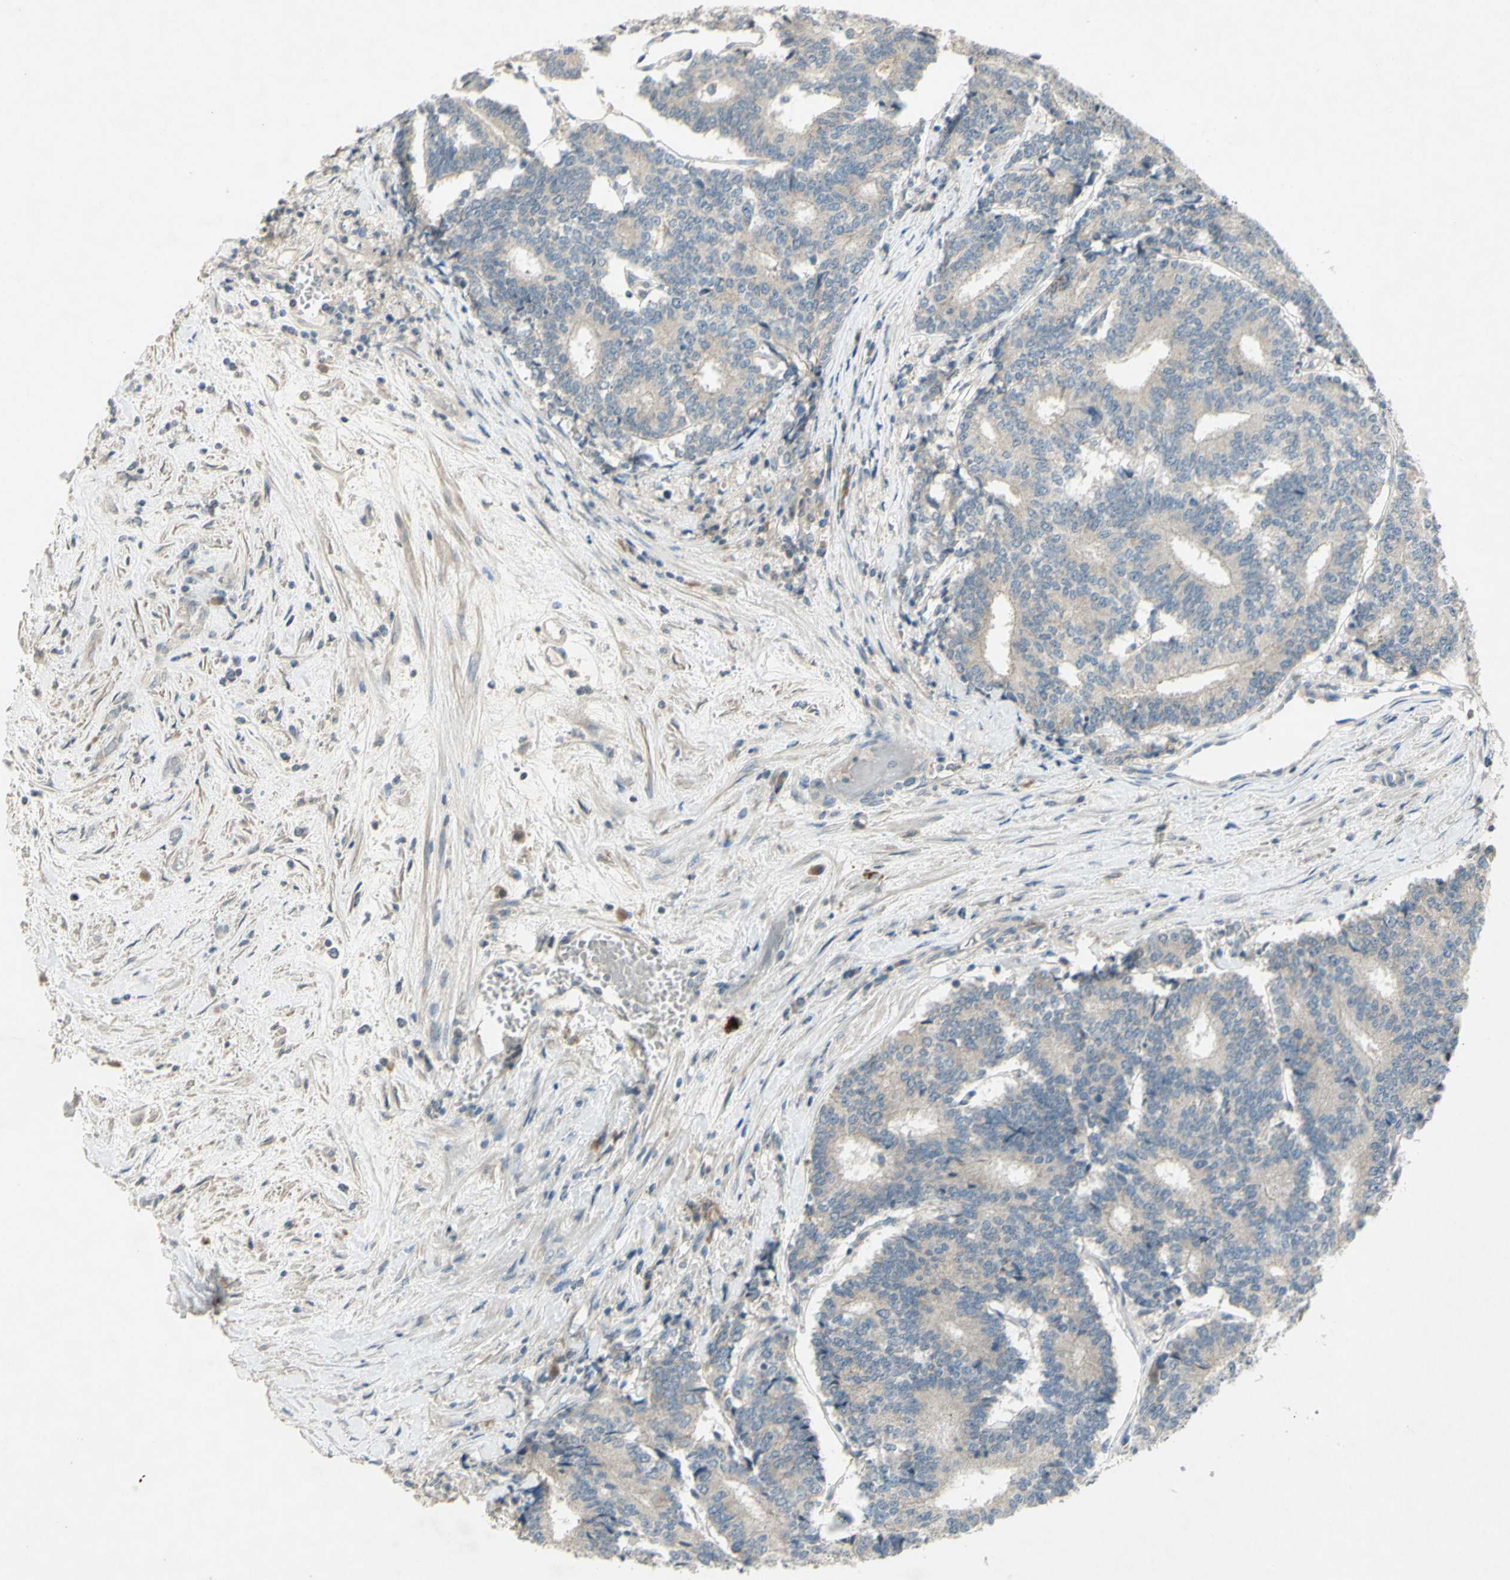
{"staining": {"intensity": "weak", "quantity": ">75%", "location": "cytoplasmic/membranous"}, "tissue": "prostate cancer", "cell_type": "Tumor cells", "image_type": "cancer", "snomed": [{"axis": "morphology", "description": "Normal tissue, NOS"}, {"axis": "morphology", "description": "Adenocarcinoma, High grade"}, {"axis": "topography", "description": "Prostate"}, {"axis": "topography", "description": "Seminal veicle"}], "caption": "The photomicrograph shows staining of prostate high-grade adenocarcinoma, revealing weak cytoplasmic/membranous protein positivity (brown color) within tumor cells.", "gene": "TIMM21", "patient": {"sex": "male", "age": 55}}